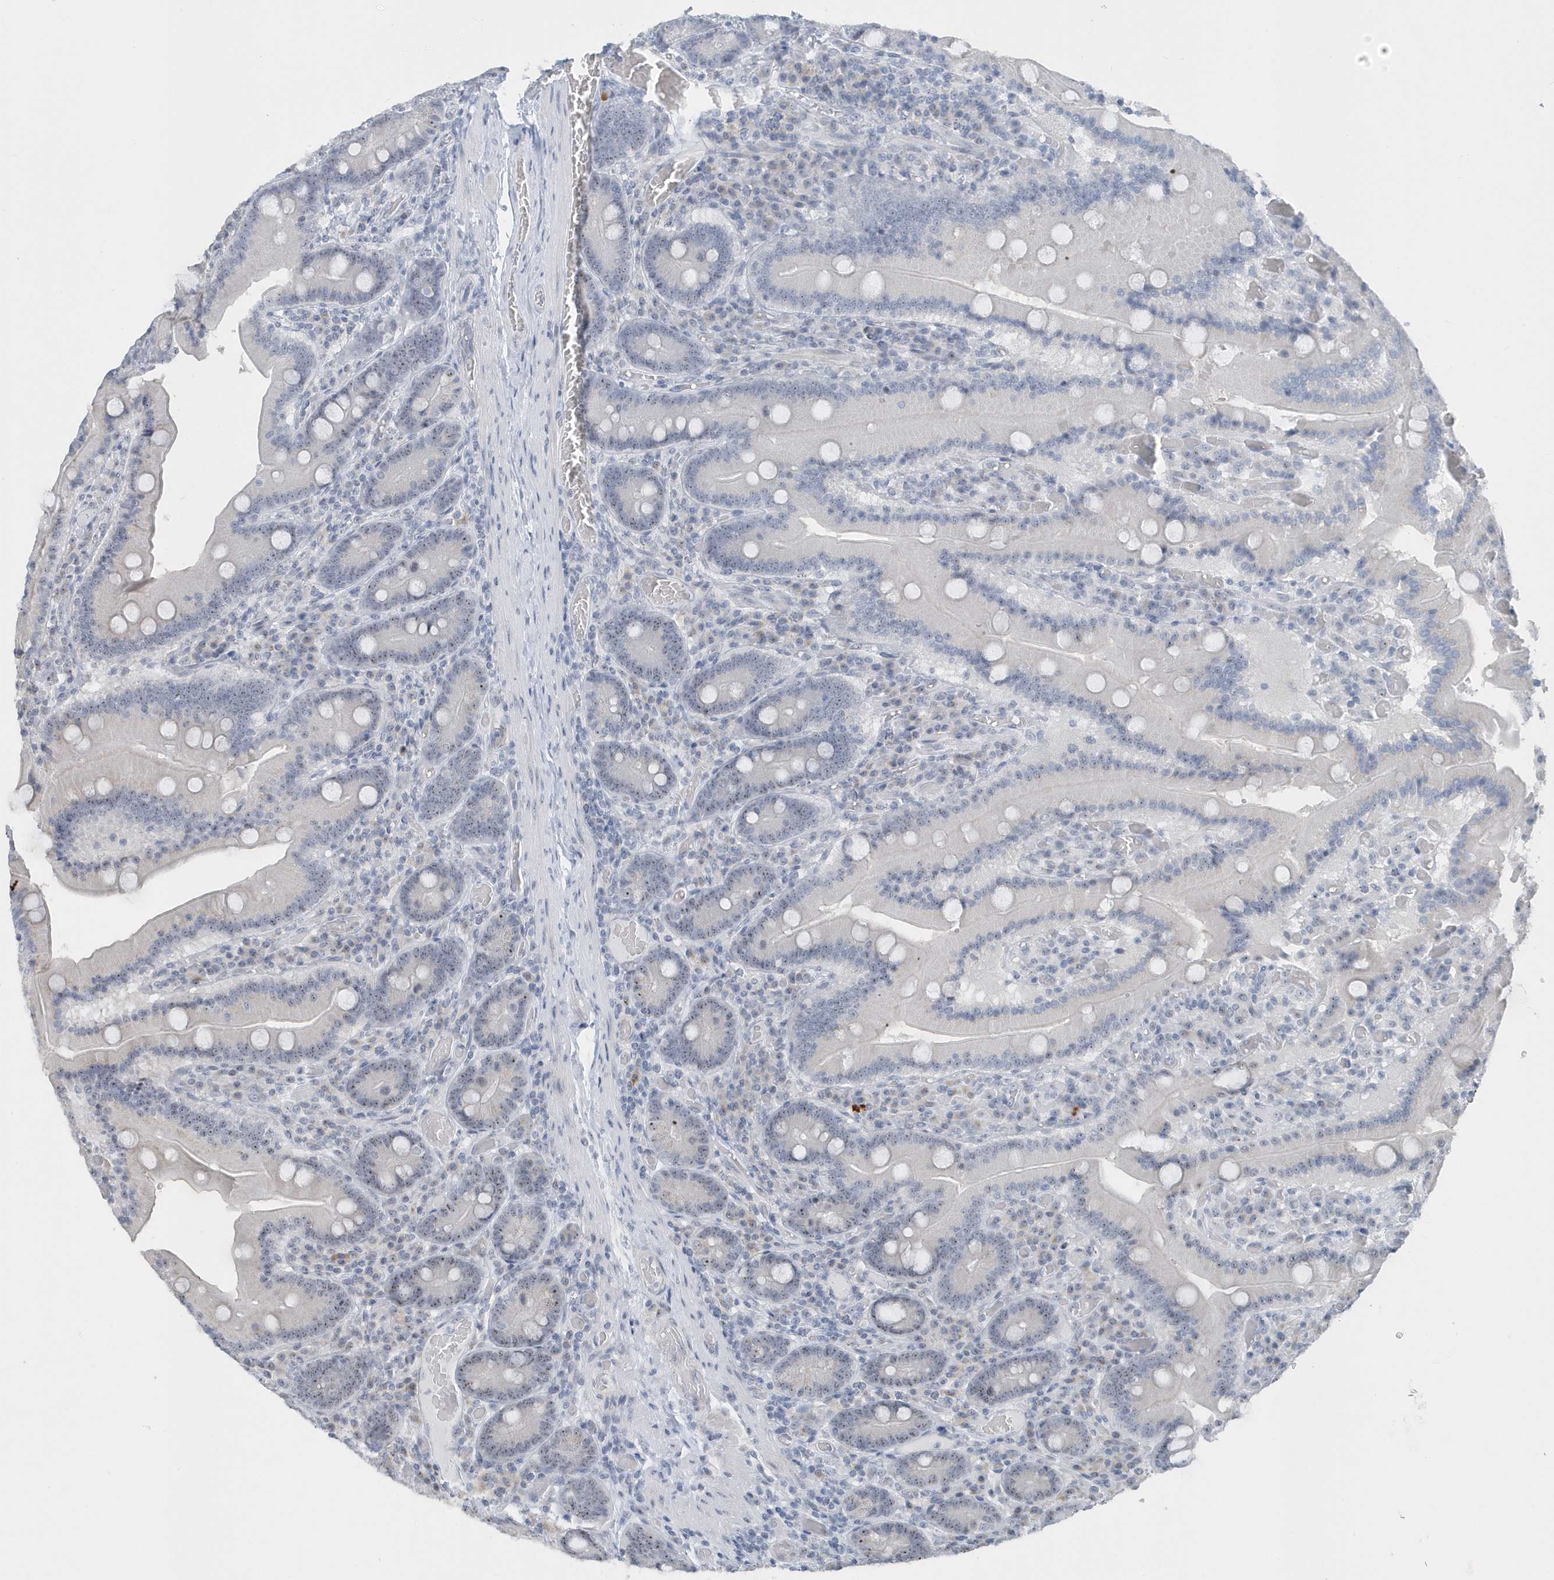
{"staining": {"intensity": "moderate", "quantity": "<25%", "location": "nuclear"}, "tissue": "duodenum", "cell_type": "Glandular cells", "image_type": "normal", "snomed": [{"axis": "morphology", "description": "Normal tissue, NOS"}, {"axis": "topography", "description": "Duodenum"}], "caption": "Benign duodenum exhibits moderate nuclear positivity in approximately <25% of glandular cells (DAB (3,3'-diaminobenzidine) IHC, brown staining for protein, blue staining for nuclei)..", "gene": "RPF2", "patient": {"sex": "female", "age": 62}}